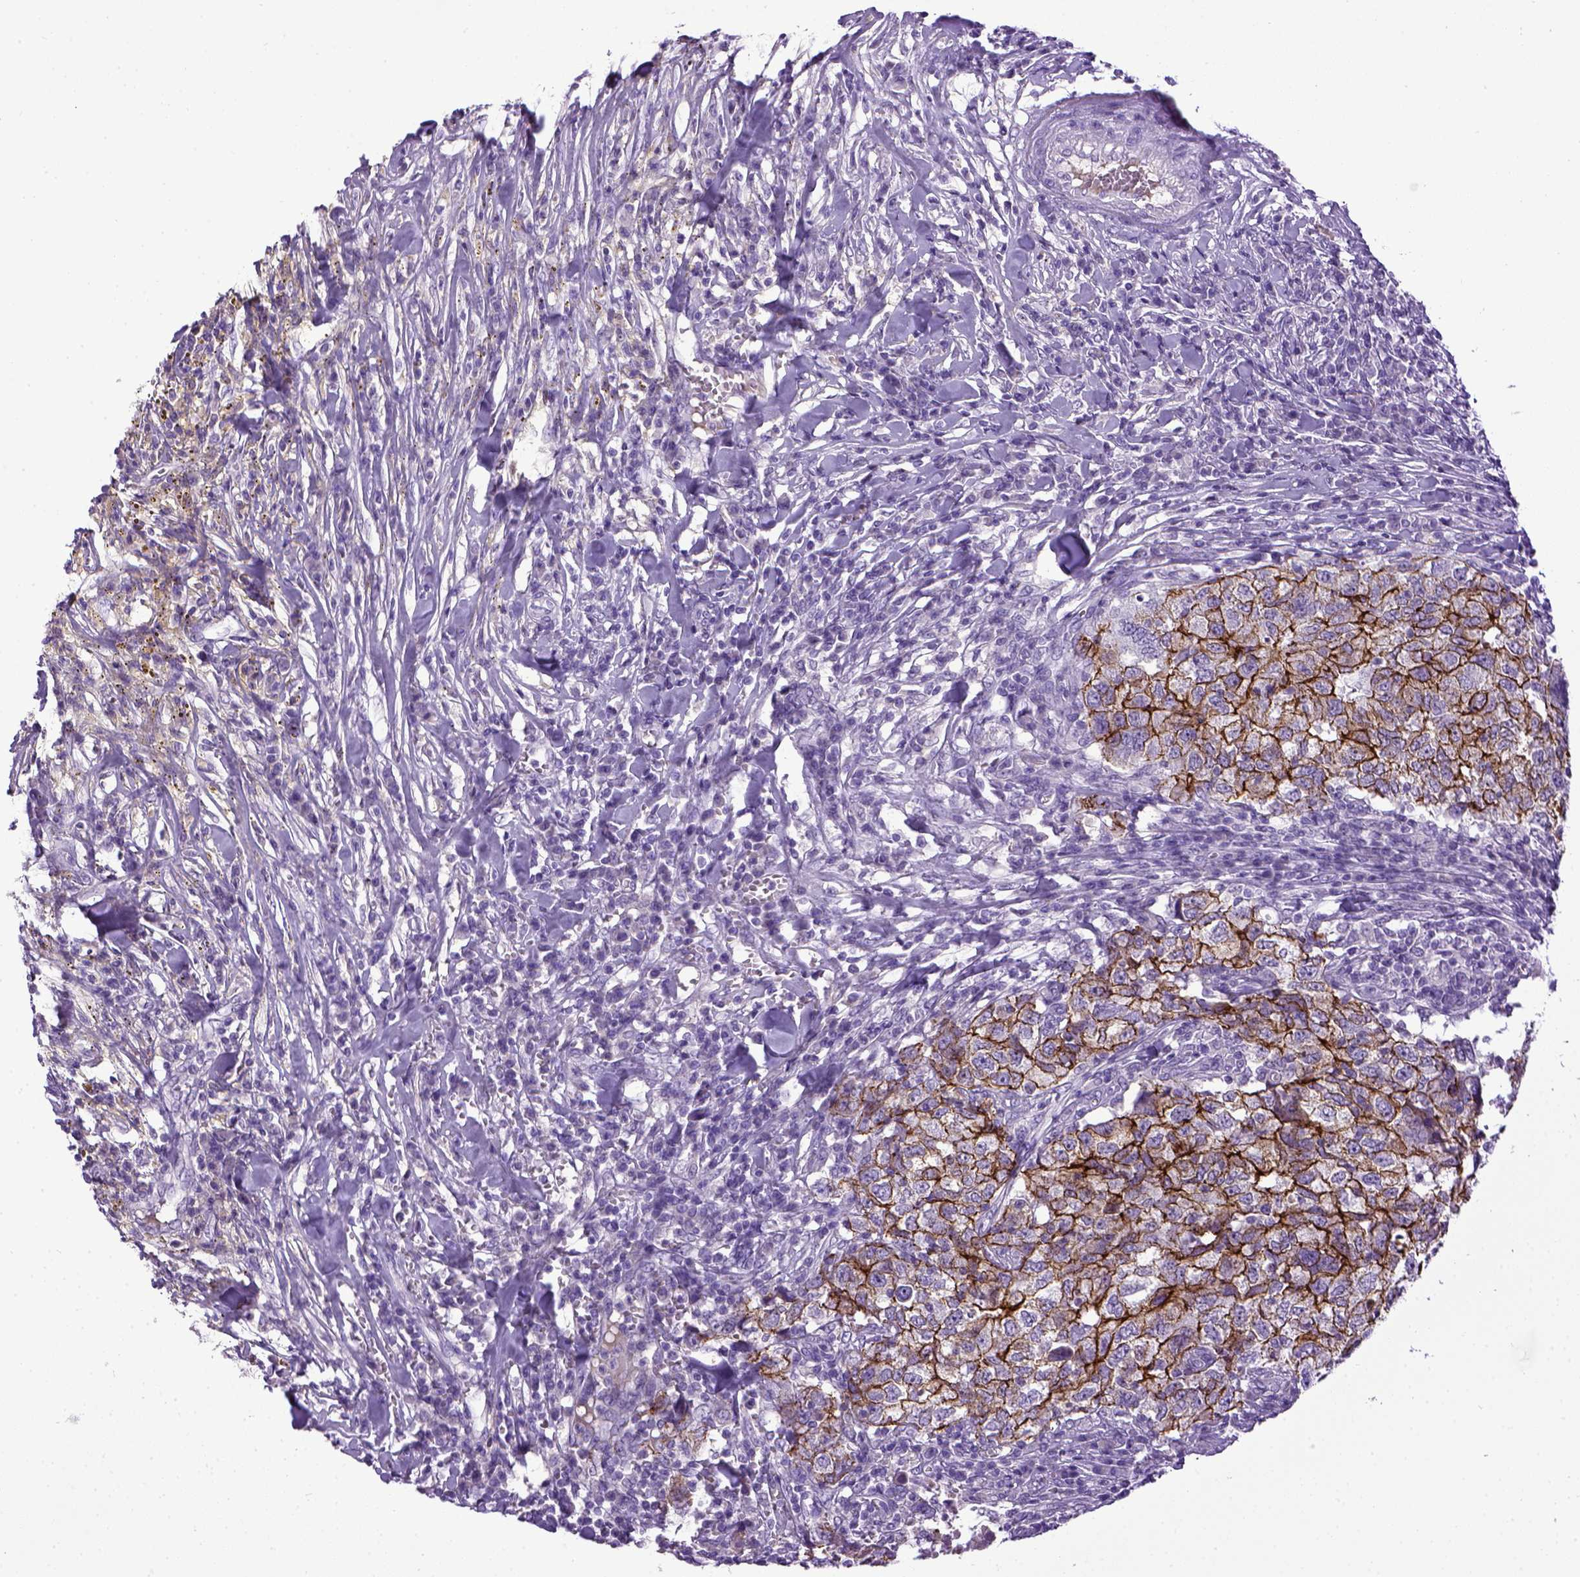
{"staining": {"intensity": "strong", "quantity": "25%-75%", "location": "cytoplasmic/membranous"}, "tissue": "breast cancer", "cell_type": "Tumor cells", "image_type": "cancer", "snomed": [{"axis": "morphology", "description": "Duct carcinoma"}, {"axis": "topography", "description": "Breast"}], "caption": "Approximately 25%-75% of tumor cells in breast cancer show strong cytoplasmic/membranous protein positivity as visualized by brown immunohistochemical staining.", "gene": "CDH1", "patient": {"sex": "female", "age": 30}}